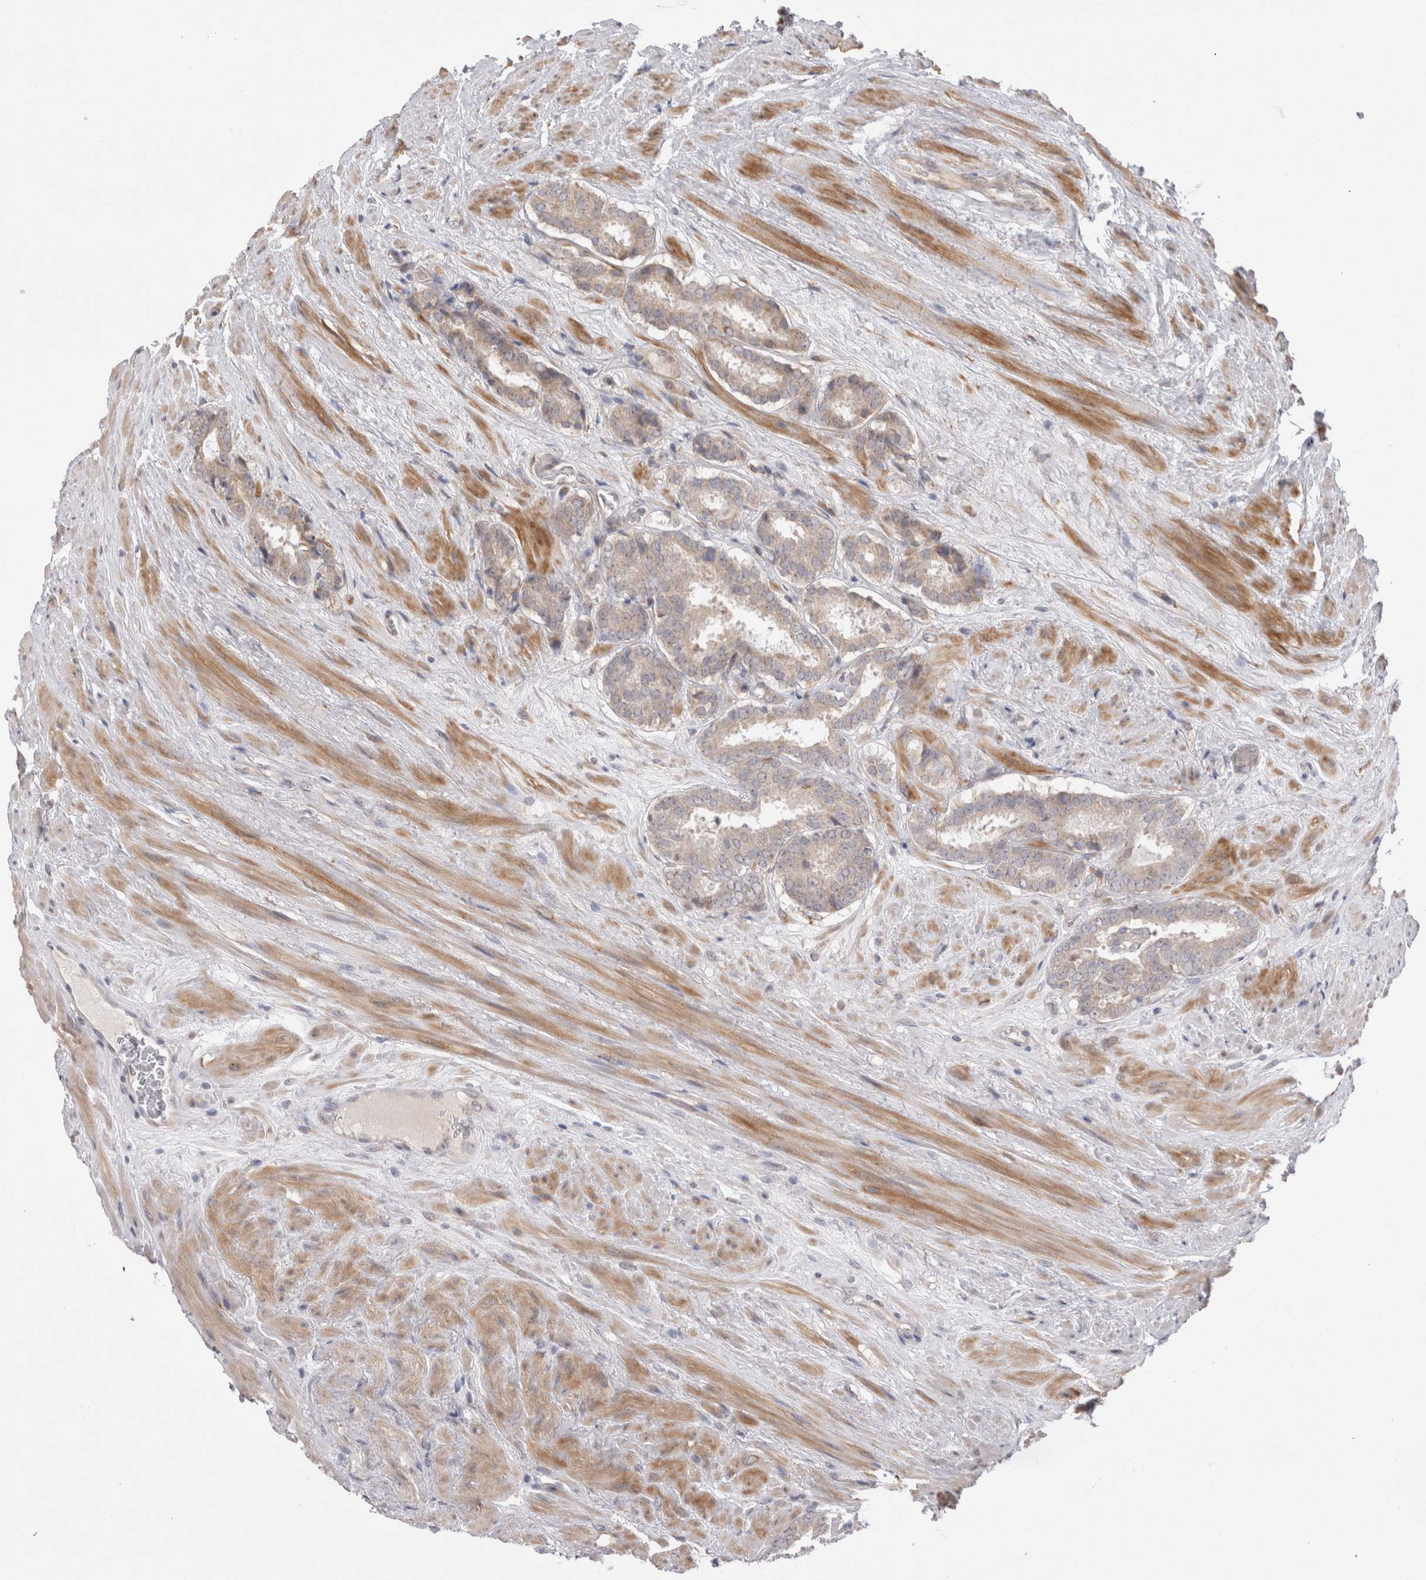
{"staining": {"intensity": "weak", "quantity": "25%-75%", "location": "cytoplasmic/membranous"}, "tissue": "prostate cancer", "cell_type": "Tumor cells", "image_type": "cancer", "snomed": [{"axis": "morphology", "description": "Adenocarcinoma, Low grade"}, {"axis": "topography", "description": "Prostate"}], "caption": "IHC image of neoplastic tissue: prostate adenocarcinoma (low-grade) stained using IHC reveals low levels of weak protein expression localized specifically in the cytoplasmic/membranous of tumor cells, appearing as a cytoplasmic/membranous brown color.", "gene": "EXOSC4", "patient": {"sex": "male", "age": 69}}